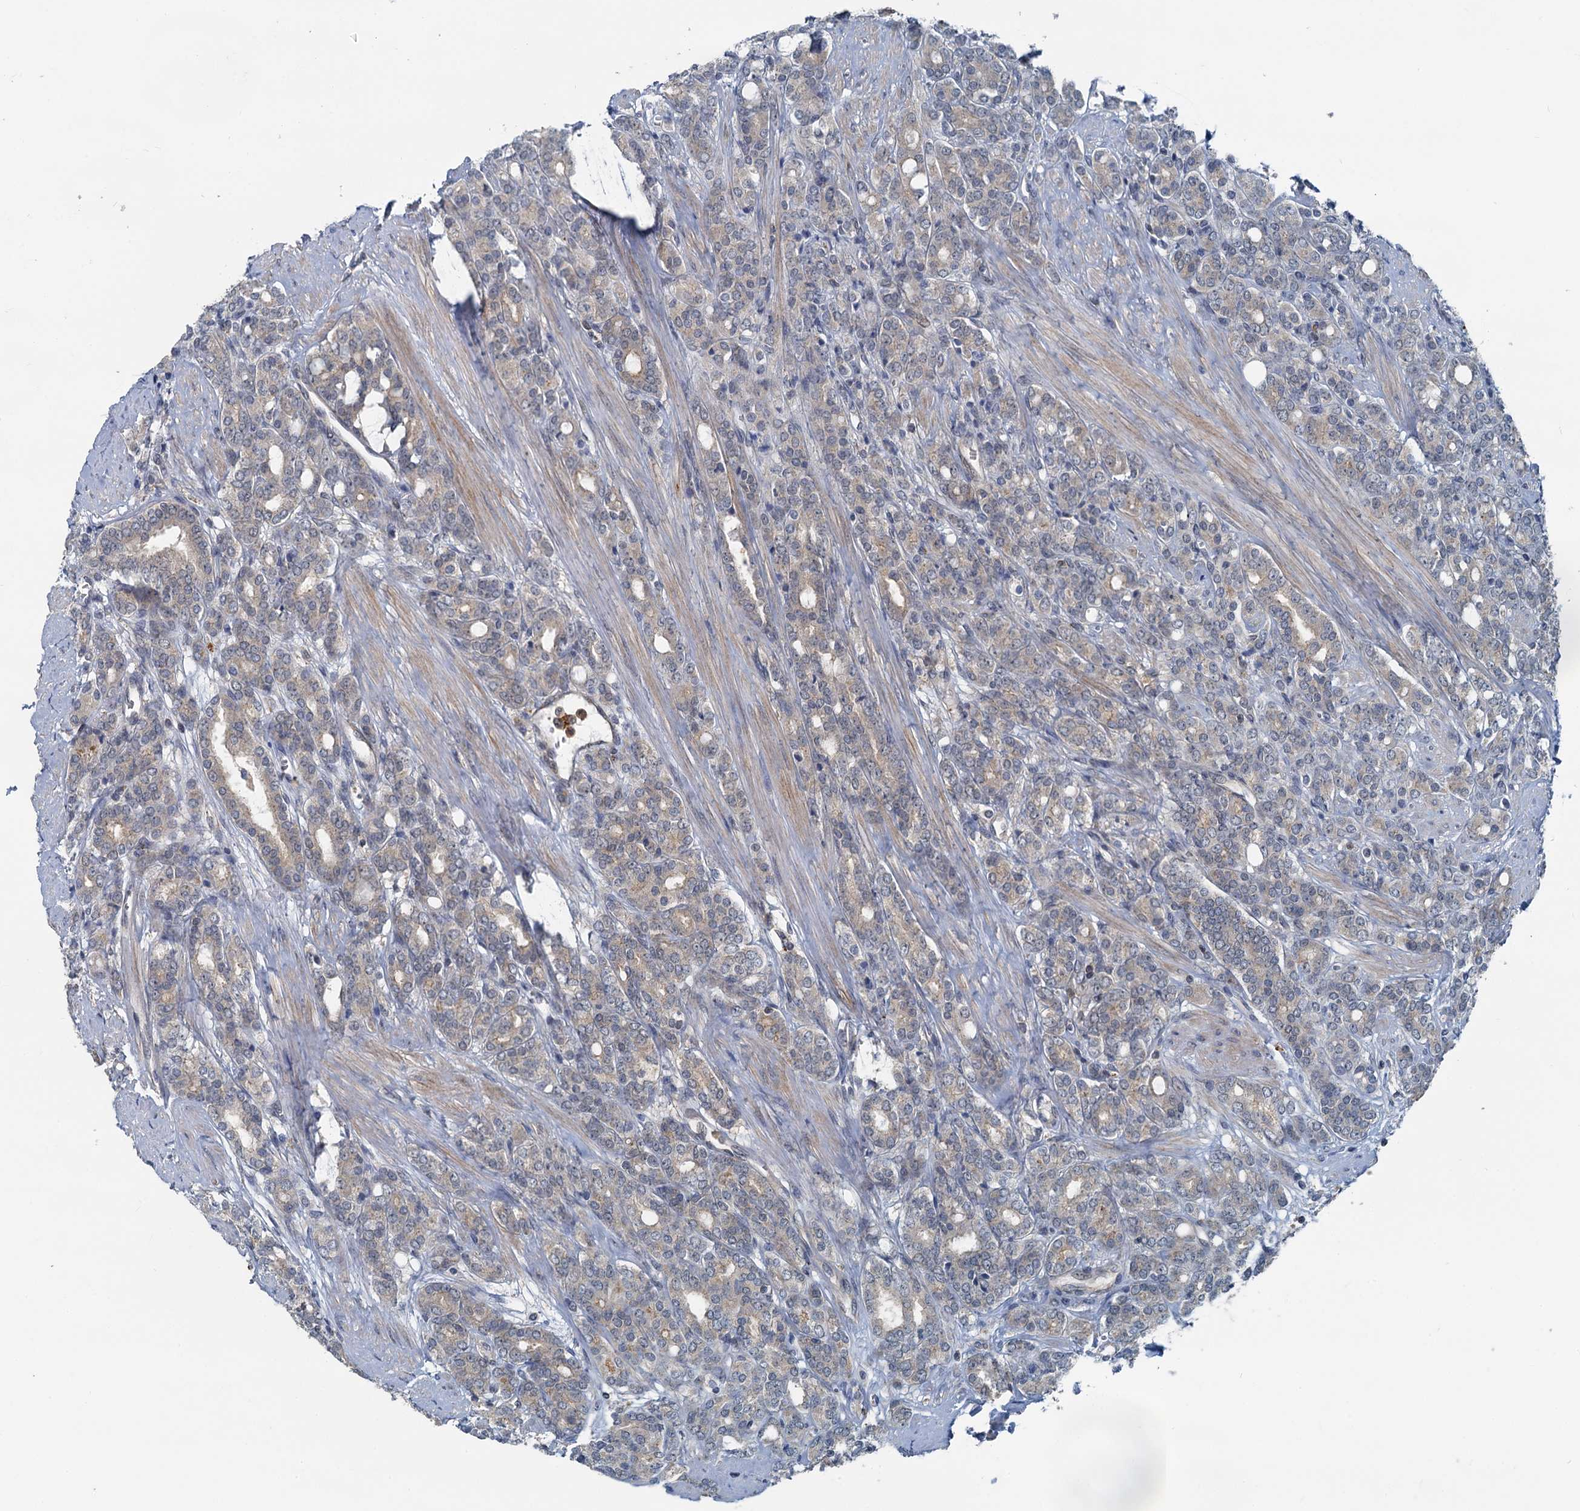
{"staining": {"intensity": "weak", "quantity": "<25%", "location": "cytoplasmic/membranous"}, "tissue": "prostate cancer", "cell_type": "Tumor cells", "image_type": "cancer", "snomed": [{"axis": "morphology", "description": "Adenocarcinoma, High grade"}, {"axis": "topography", "description": "Prostate"}], "caption": "Immunohistochemistry of prostate cancer shows no expression in tumor cells.", "gene": "GCLM", "patient": {"sex": "male", "age": 62}}